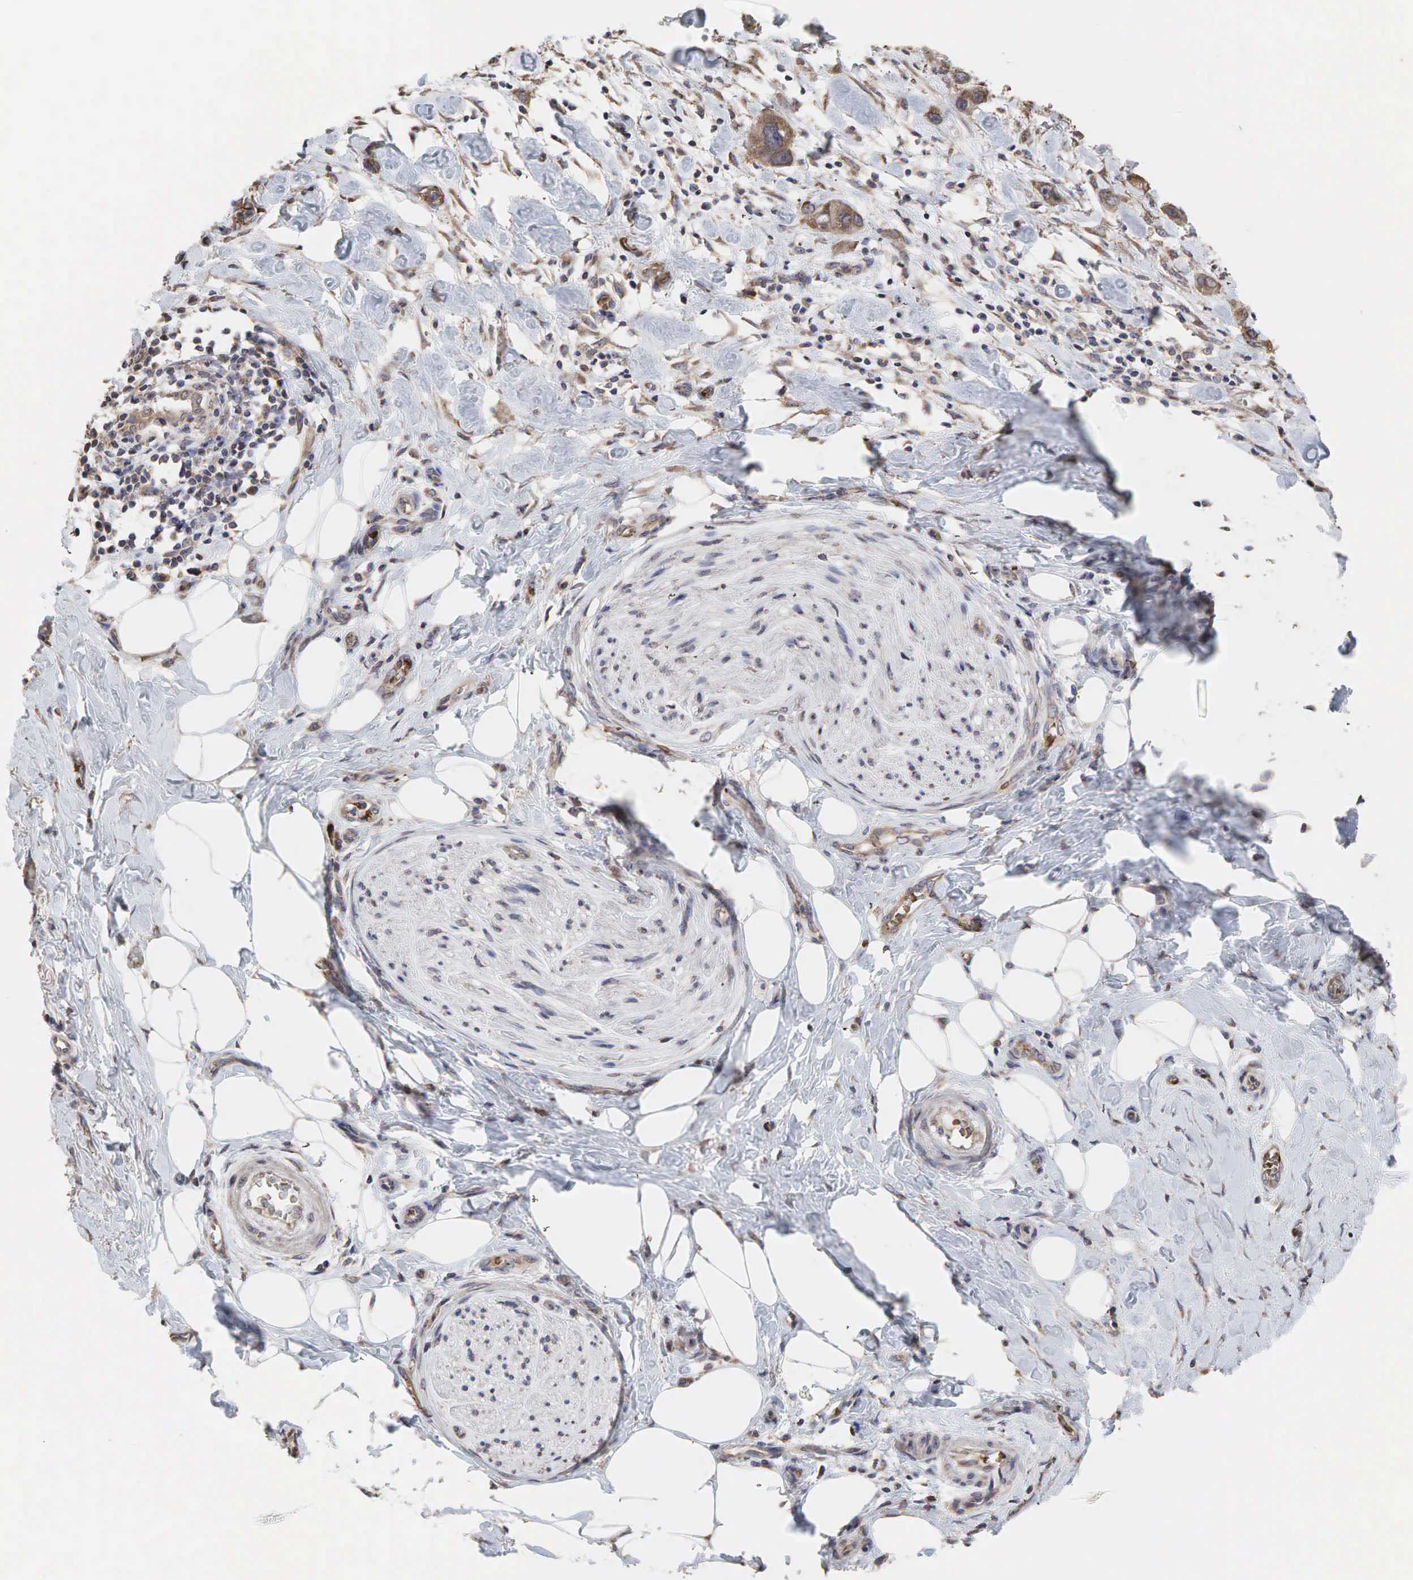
{"staining": {"intensity": "weak", "quantity": "25%-75%", "location": "cytoplasmic/membranous"}, "tissue": "stomach cancer", "cell_type": "Tumor cells", "image_type": "cancer", "snomed": [{"axis": "morphology", "description": "Adenocarcinoma, NOS"}, {"axis": "topography", "description": "Stomach, upper"}], "caption": "The histopathology image shows a brown stain indicating the presence of a protein in the cytoplasmic/membranous of tumor cells in stomach cancer (adenocarcinoma).", "gene": "PABPC5", "patient": {"sex": "male", "age": 47}}